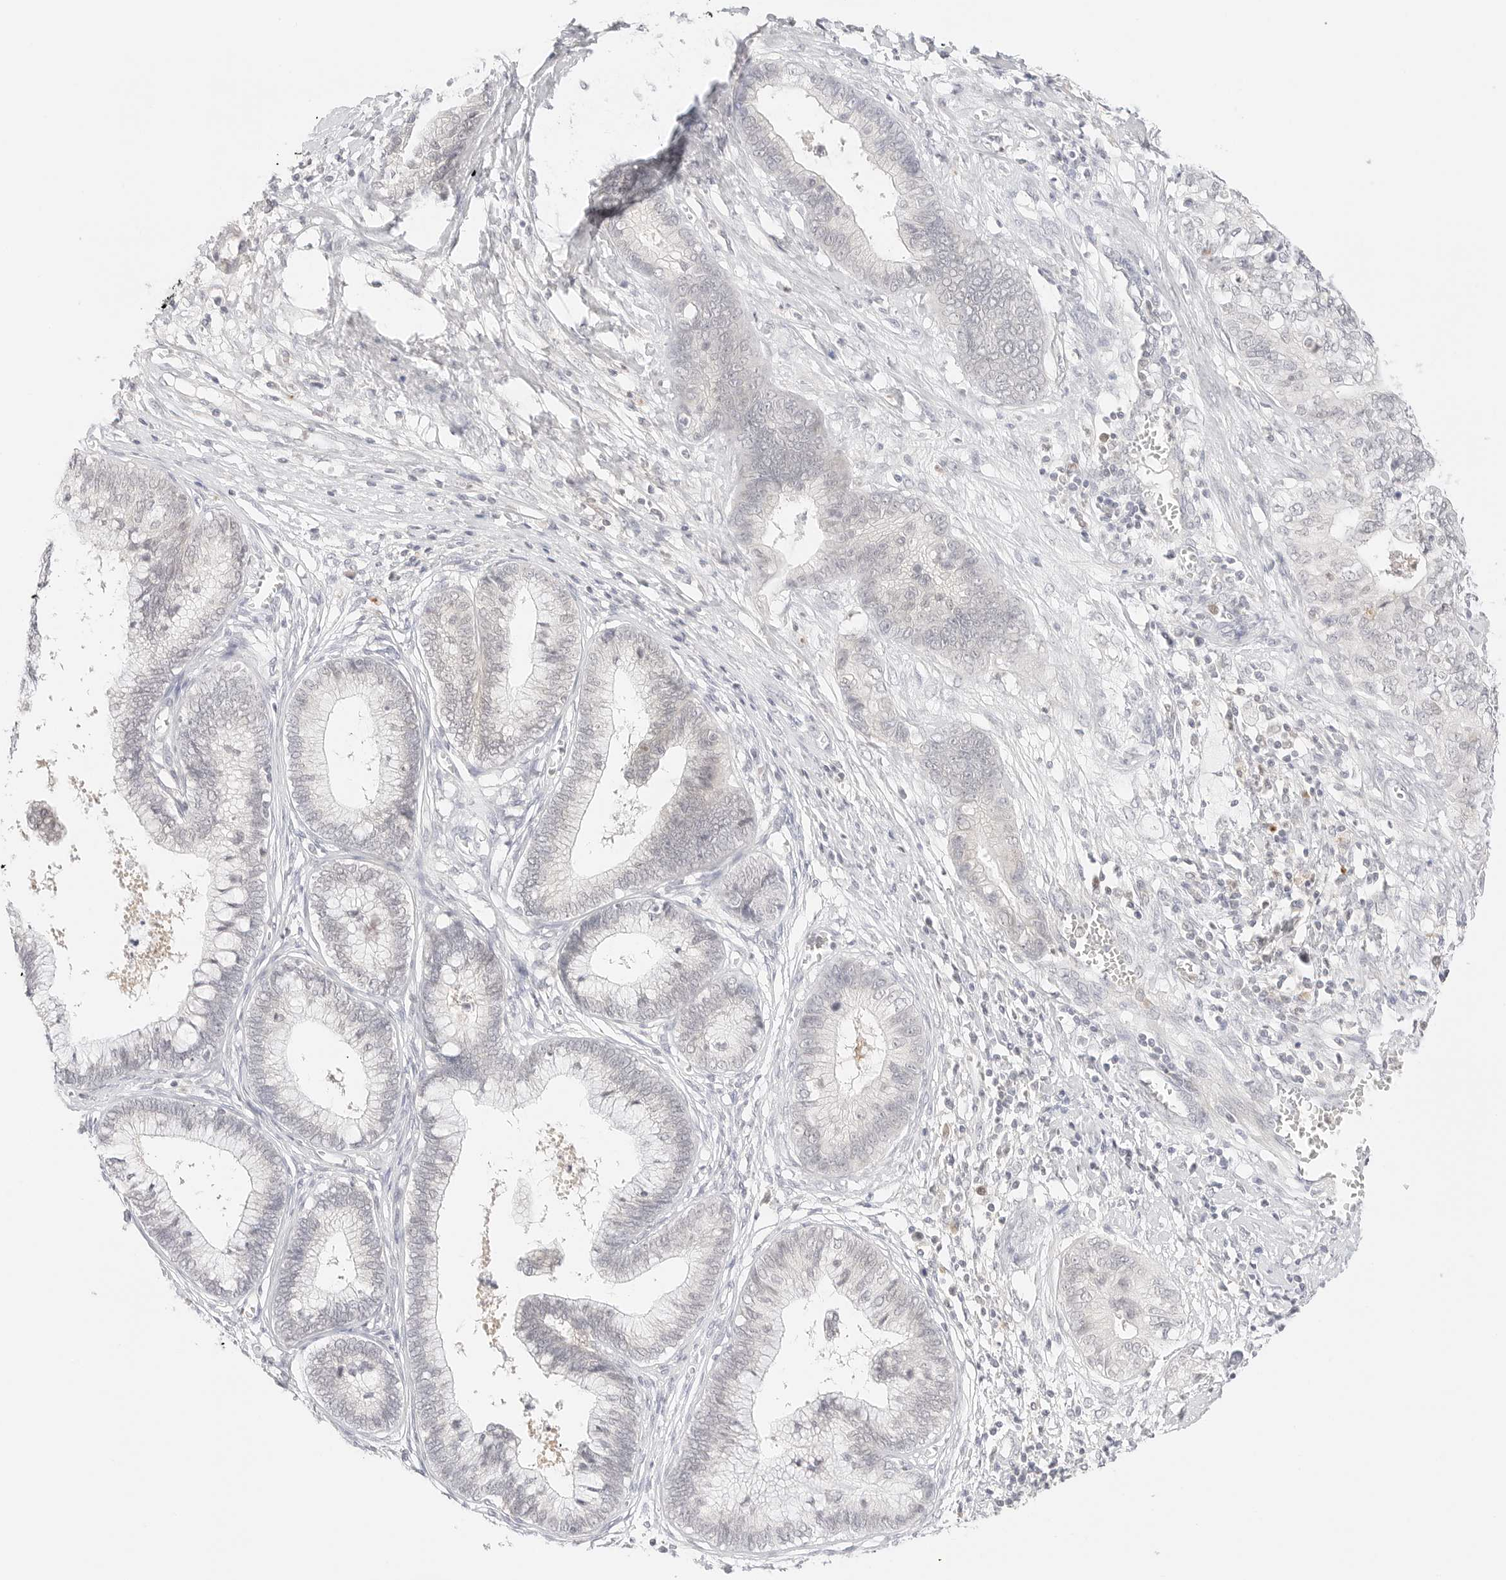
{"staining": {"intensity": "negative", "quantity": "none", "location": "none"}, "tissue": "cervical cancer", "cell_type": "Tumor cells", "image_type": "cancer", "snomed": [{"axis": "morphology", "description": "Adenocarcinoma, NOS"}, {"axis": "topography", "description": "Cervix"}], "caption": "This histopathology image is of adenocarcinoma (cervical) stained with immunohistochemistry to label a protein in brown with the nuclei are counter-stained blue. There is no staining in tumor cells.", "gene": "GNAS", "patient": {"sex": "female", "age": 44}}